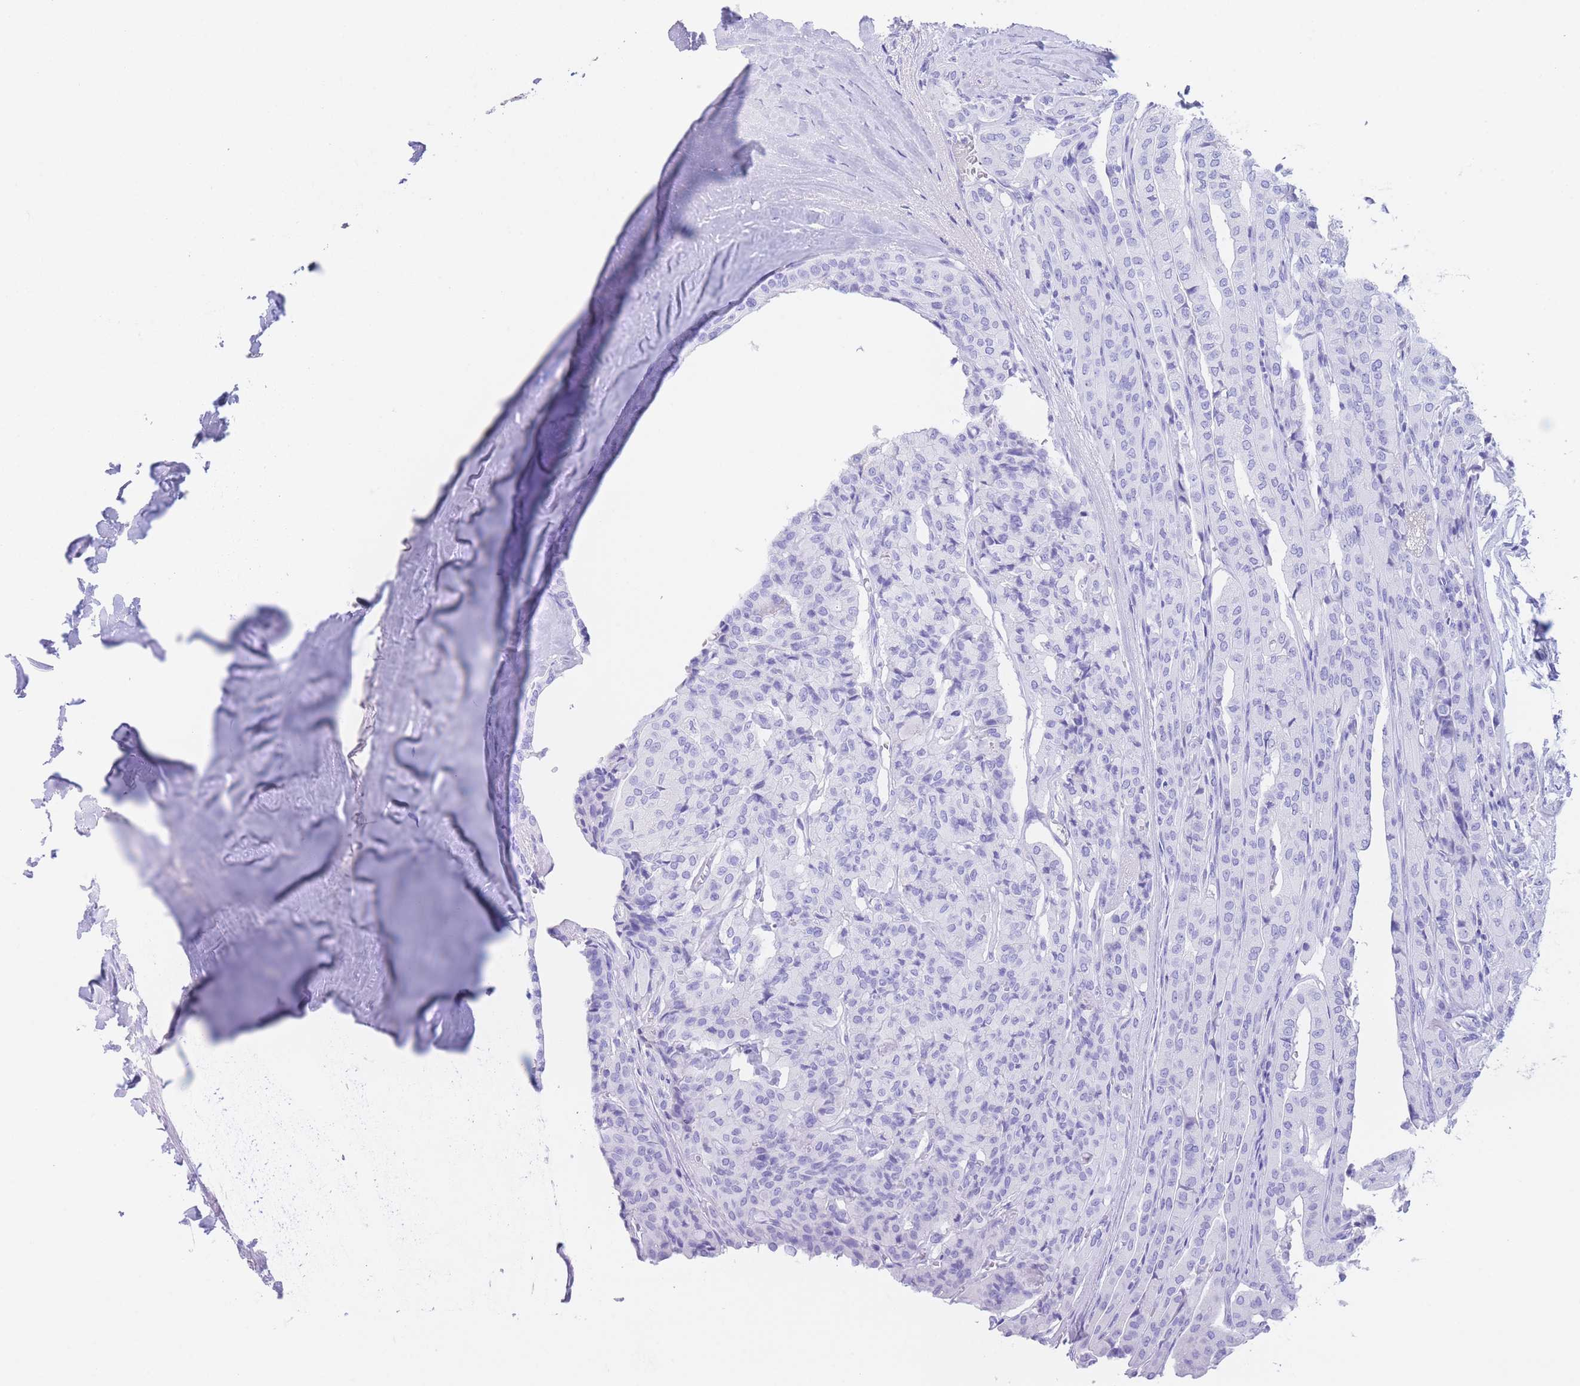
{"staining": {"intensity": "negative", "quantity": "none", "location": "none"}, "tissue": "thyroid cancer", "cell_type": "Tumor cells", "image_type": "cancer", "snomed": [{"axis": "morphology", "description": "Papillary adenocarcinoma, NOS"}, {"axis": "topography", "description": "Thyroid gland"}], "caption": "Immunohistochemistry micrograph of human thyroid cancer (papillary adenocarcinoma) stained for a protein (brown), which reveals no staining in tumor cells. (Stains: DAB (3,3'-diaminobenzidine) immunohistochemistry (IHC) with hematoxylin counter stain, Microscopy: brightfield microscopy at high magnification).", "gene": "SLCO1B3", "patient": {"sex": "female", "age": 59}}